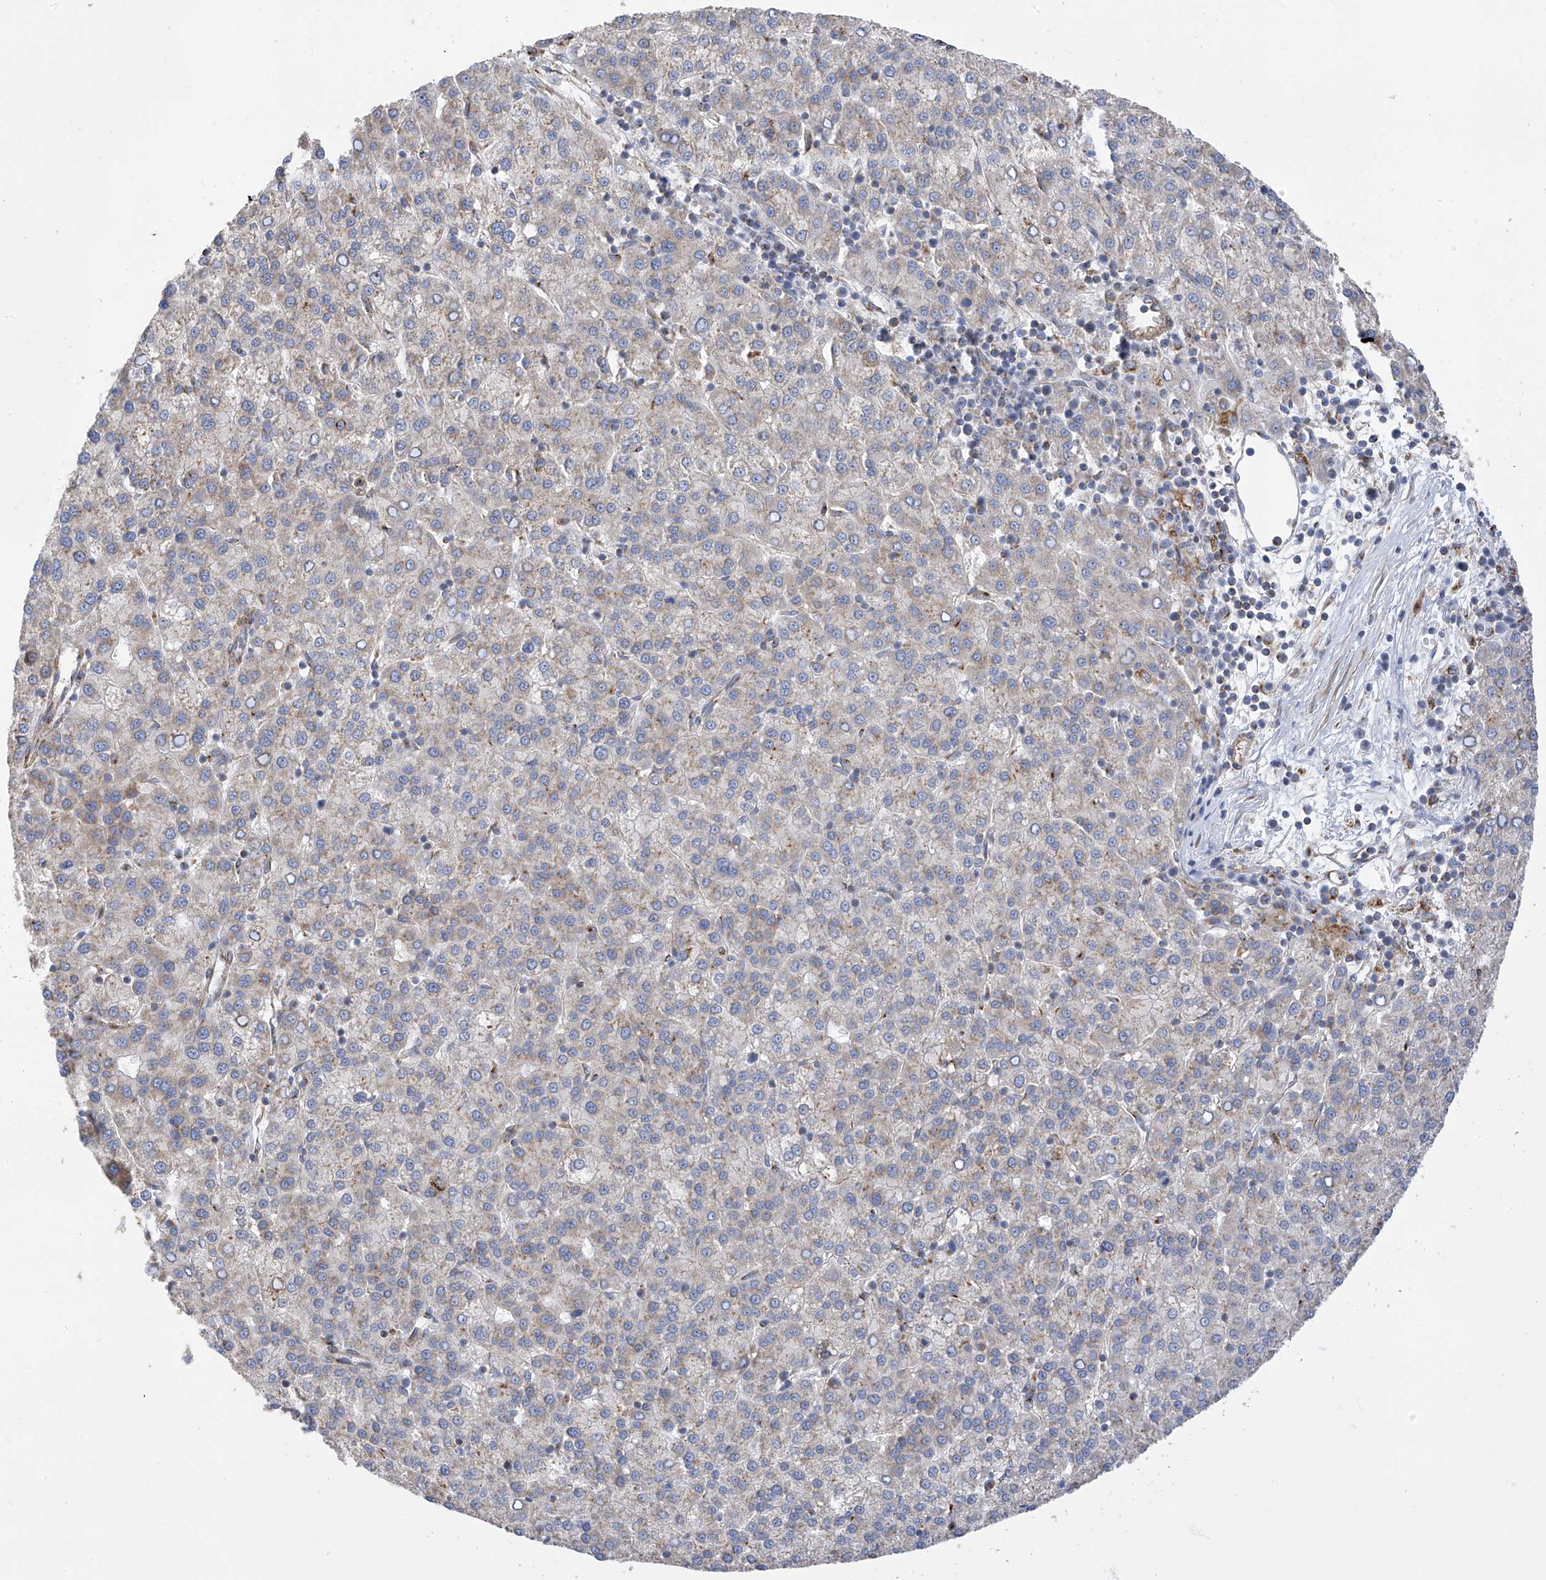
{"staining": {"intensity": "moderate", "quantity": "<25%", "location": "cytoplasmic/membranous"}, "tissue": "liver cancer", "cell_type": "Tumor cells", "image_type": "cancer", "snomed": [{"axis": "morphology", "description": "Carcinoma, Hepatocellular, NOS"}, {"axis": "topography", "description": "Liver"}], "caption": "Protein staining reveals moderate cytoplasmic/membranous staining in approximately <25% of tumor cells in liver cancer (hepatocellular carcinoma).", "gene": "ITM2B", "patient": {"sex": "female", "age": 58}}